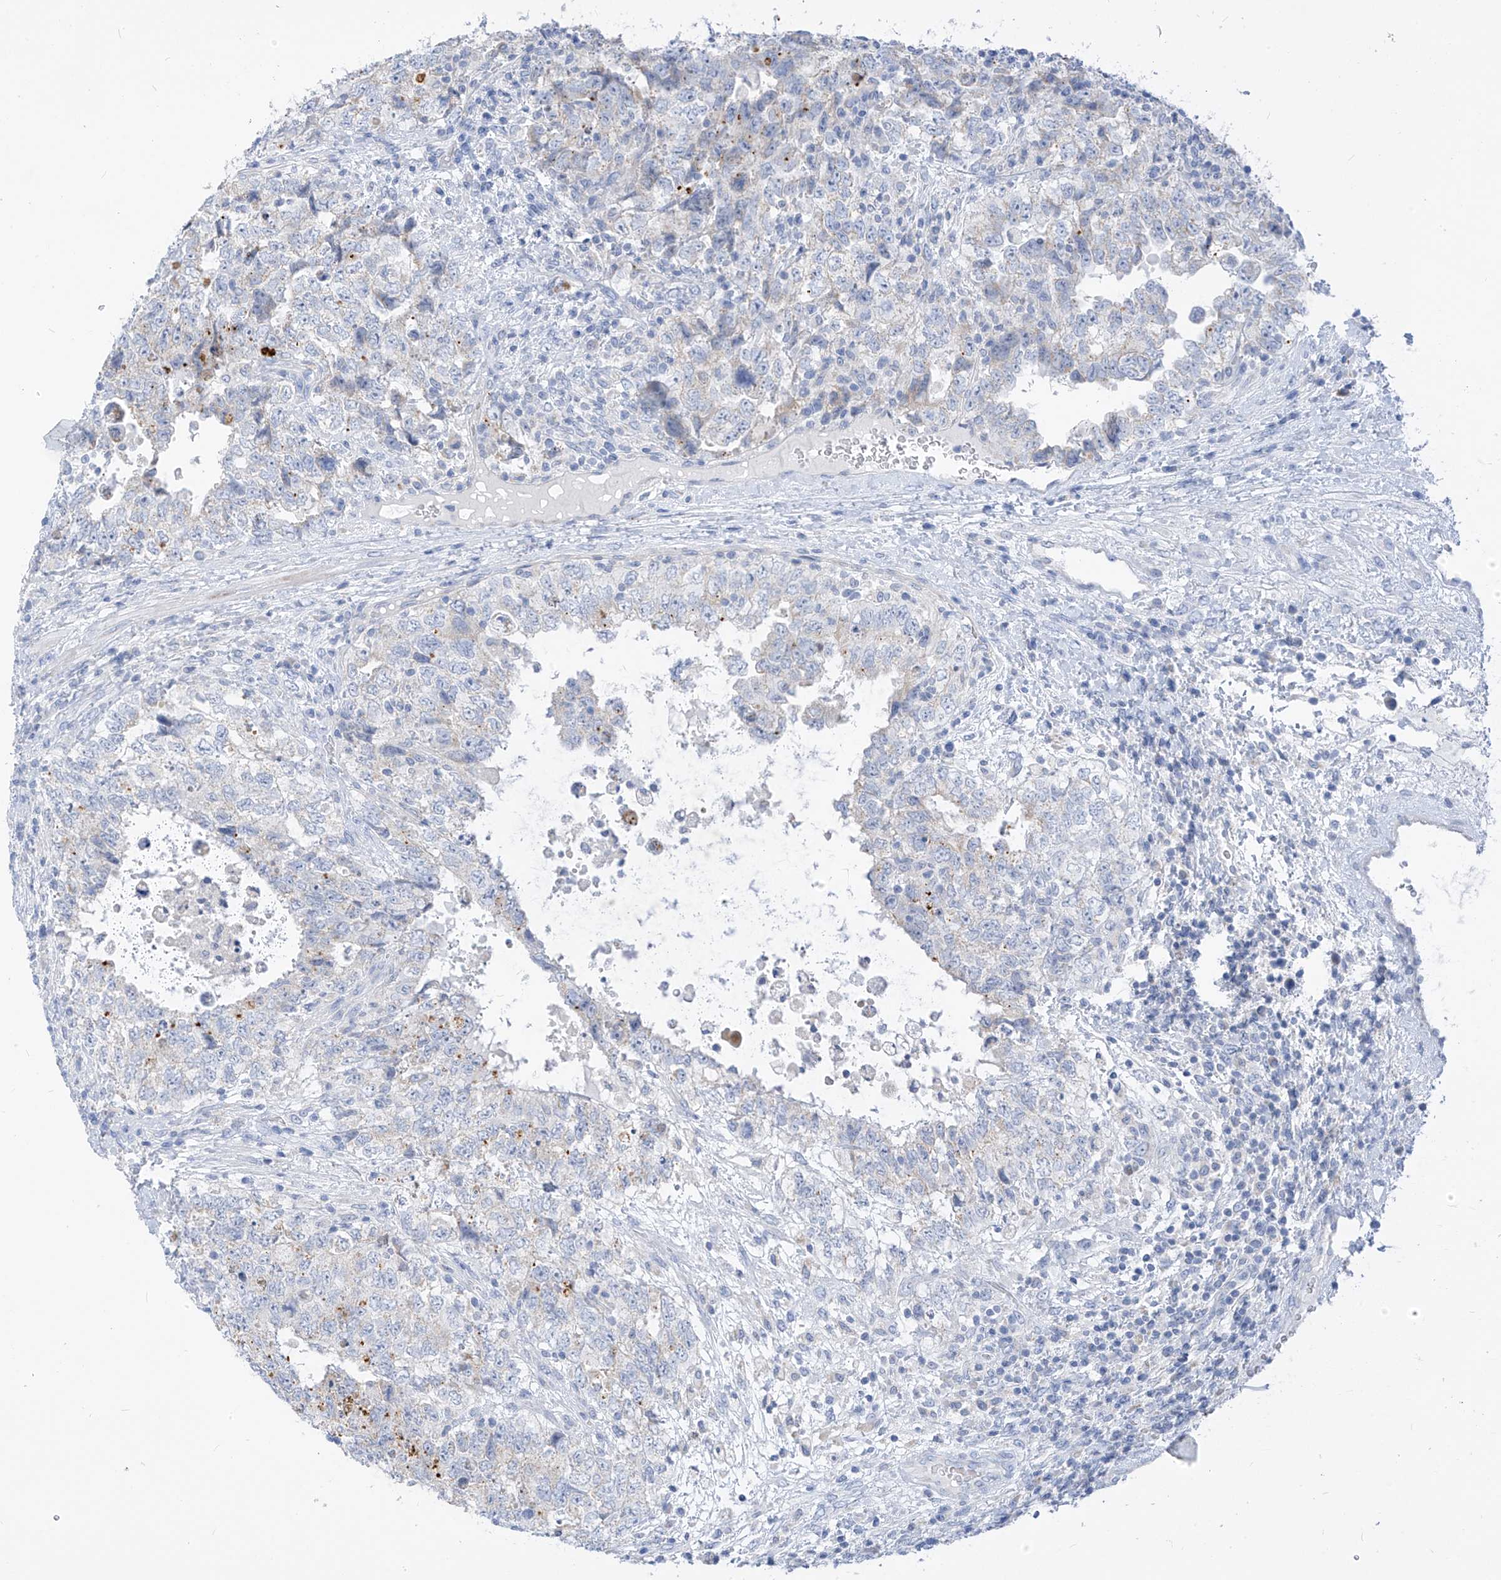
{"staining": {"intensity": "negative", "quantity": "none", "location": "none"}, "tissue": "testis cancer", "cell_type": "Tumor cells", "image_type": "cancer", "snomed": [{"axis": "morphology", "description": "Carcinoma, Embryonal, NOS"}, {"axis": "topography", "description": "Testis"}], "caption": "This is an immunohistochemistry image of human testis embryonal carcinoma. There is no staining in tumor cells.", "gene": "ZNF404", "patient": {"sex": "male", "age": 37}}